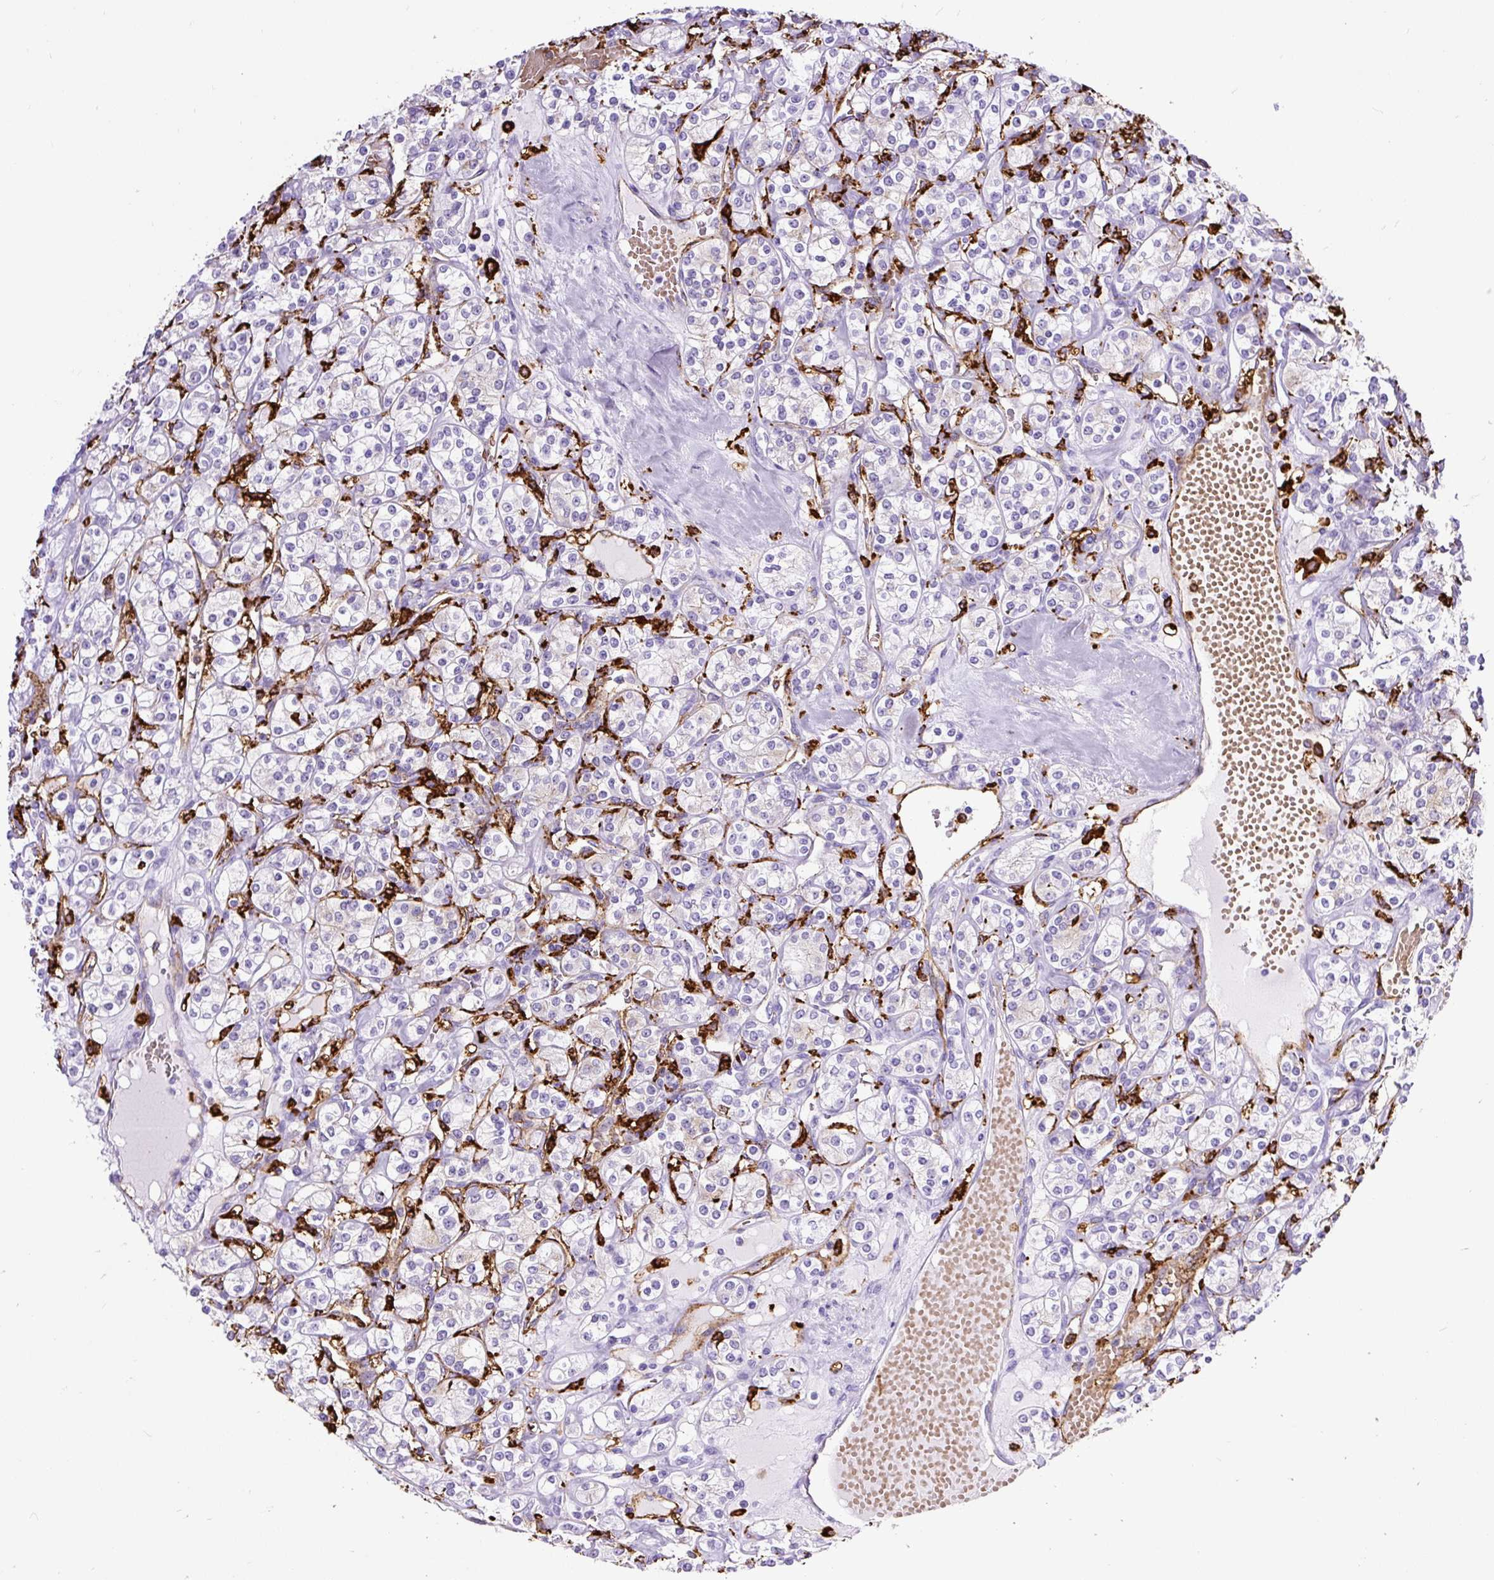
{"staining": {"intensity": "negative", "quantity": "none", "location": "none"}, "tissue": "renal cancer", "cell_type": "Tumor cells", "image_type": "cancer", "snomed": [{"axis": "morphology", "description": "Adenocarcinoma, NOS"}, {"axis": "topography", "description": "Kidney"}], "caption": "Histopathology image shows no protein expression in tumor cells of adenocarcinoma (renal) tissue. Nuclei are stained in blue.", "gene": "HLA-DRA", "patient": {"sex": "male", "age": 77}}